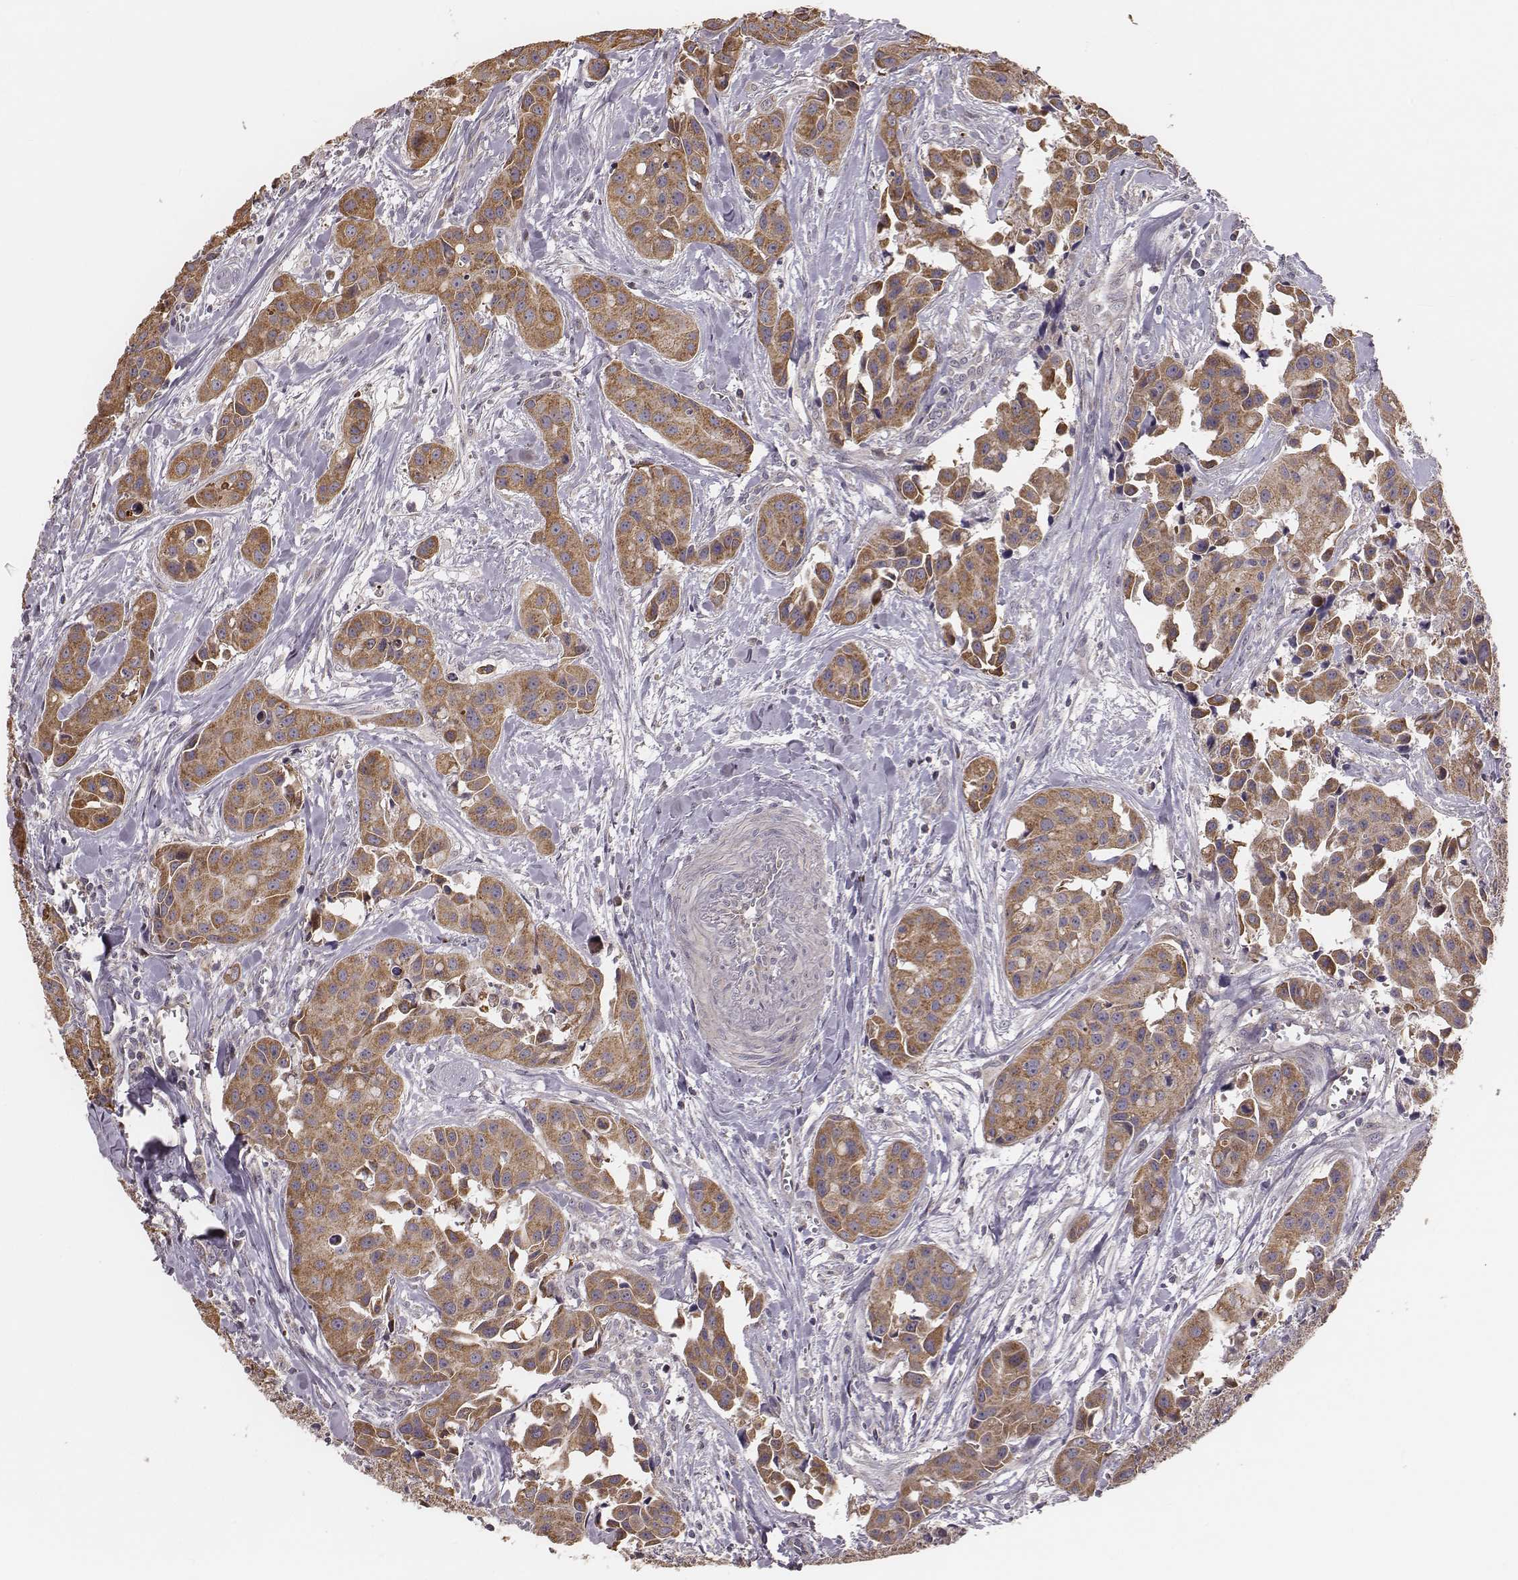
{"staining": {"intensity": "moderate", "quantity": ">75%", "location": "cytoplasmic/membranous"}, "tissue": "head and neck cancer", "cell_type": "Tumor cells", "image_type": "cancer", "snomed": [{"axis": "morphology", "description": "Adenocarcinoma, NOS"}, {"axis": "topography", "description": "Head-Neck"}], "caption": "The immunohistochemical stain shows moderate cytoplasmic/membranous positivity in tumor cells of head and neck cancer (adenocarcinoma) tissue. The staining was performed using DAB (3,3'-diaminobenzidine) to visualize the protein expression in brown, while the nuclei were stained in blue with hematoxylin (Magnification: 20x).", "gene": "HAVCR1", "patient": {"sex": "male", "age": 76}}